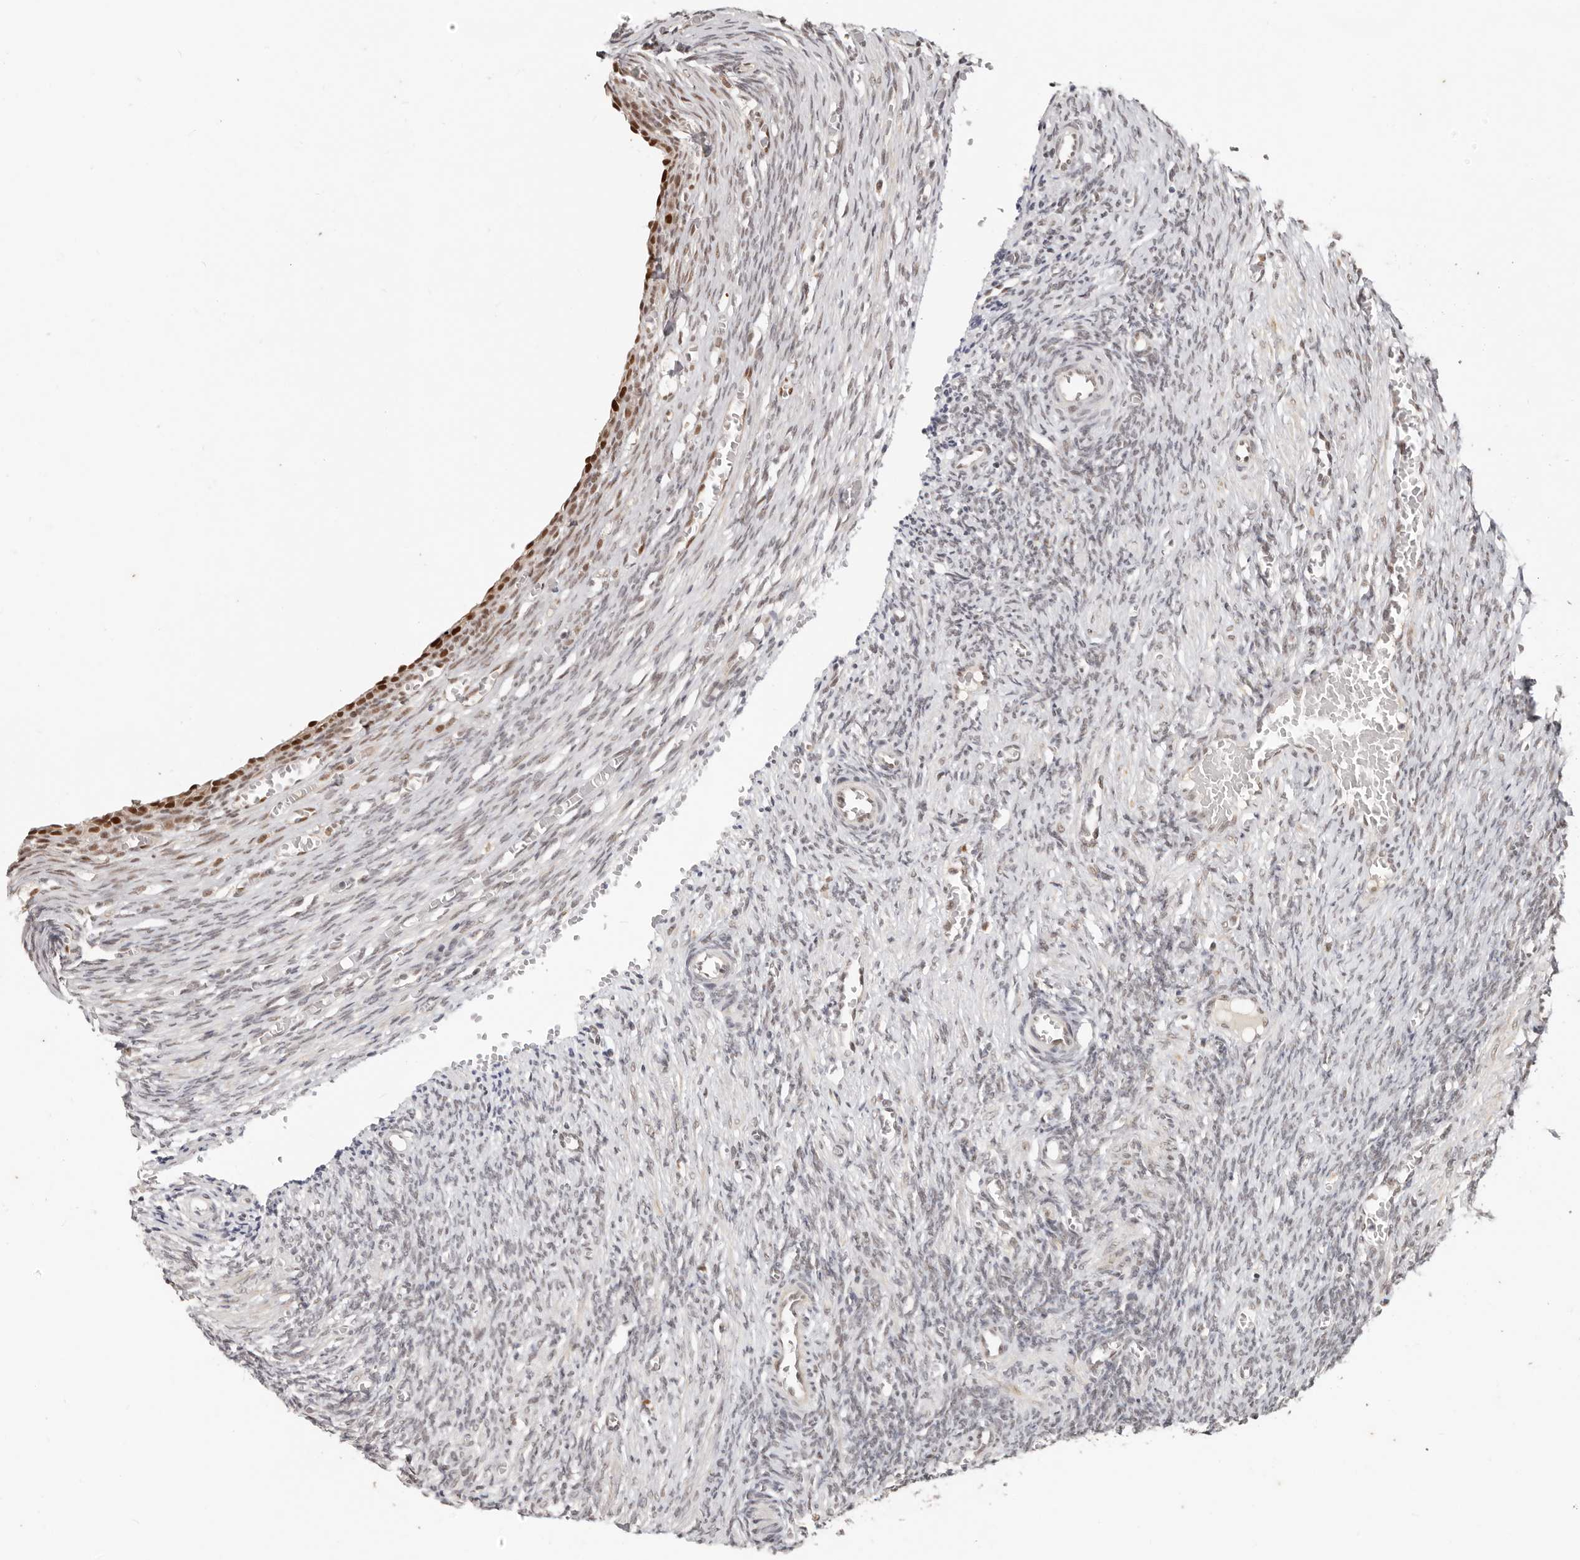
{"staining": {"intensity": "strong", "quantity": ">75%", "location": "nuclear"}, "tissue": "ovary", "cell_type": "Follicle cells", "image_type": "normal", "snomed": [{"axis": "morphology", "description": "Normal tissue, NOS"}, {"axis": "topography", "description": "Ovary"}], "caption": "Immunohistochemistry of unremarkable human ovary reveals high levels of strong nuclear staining in about >75% of follicle cells.", "gene": "RFC2", "patient": {"sex": "female", "age": 27}}